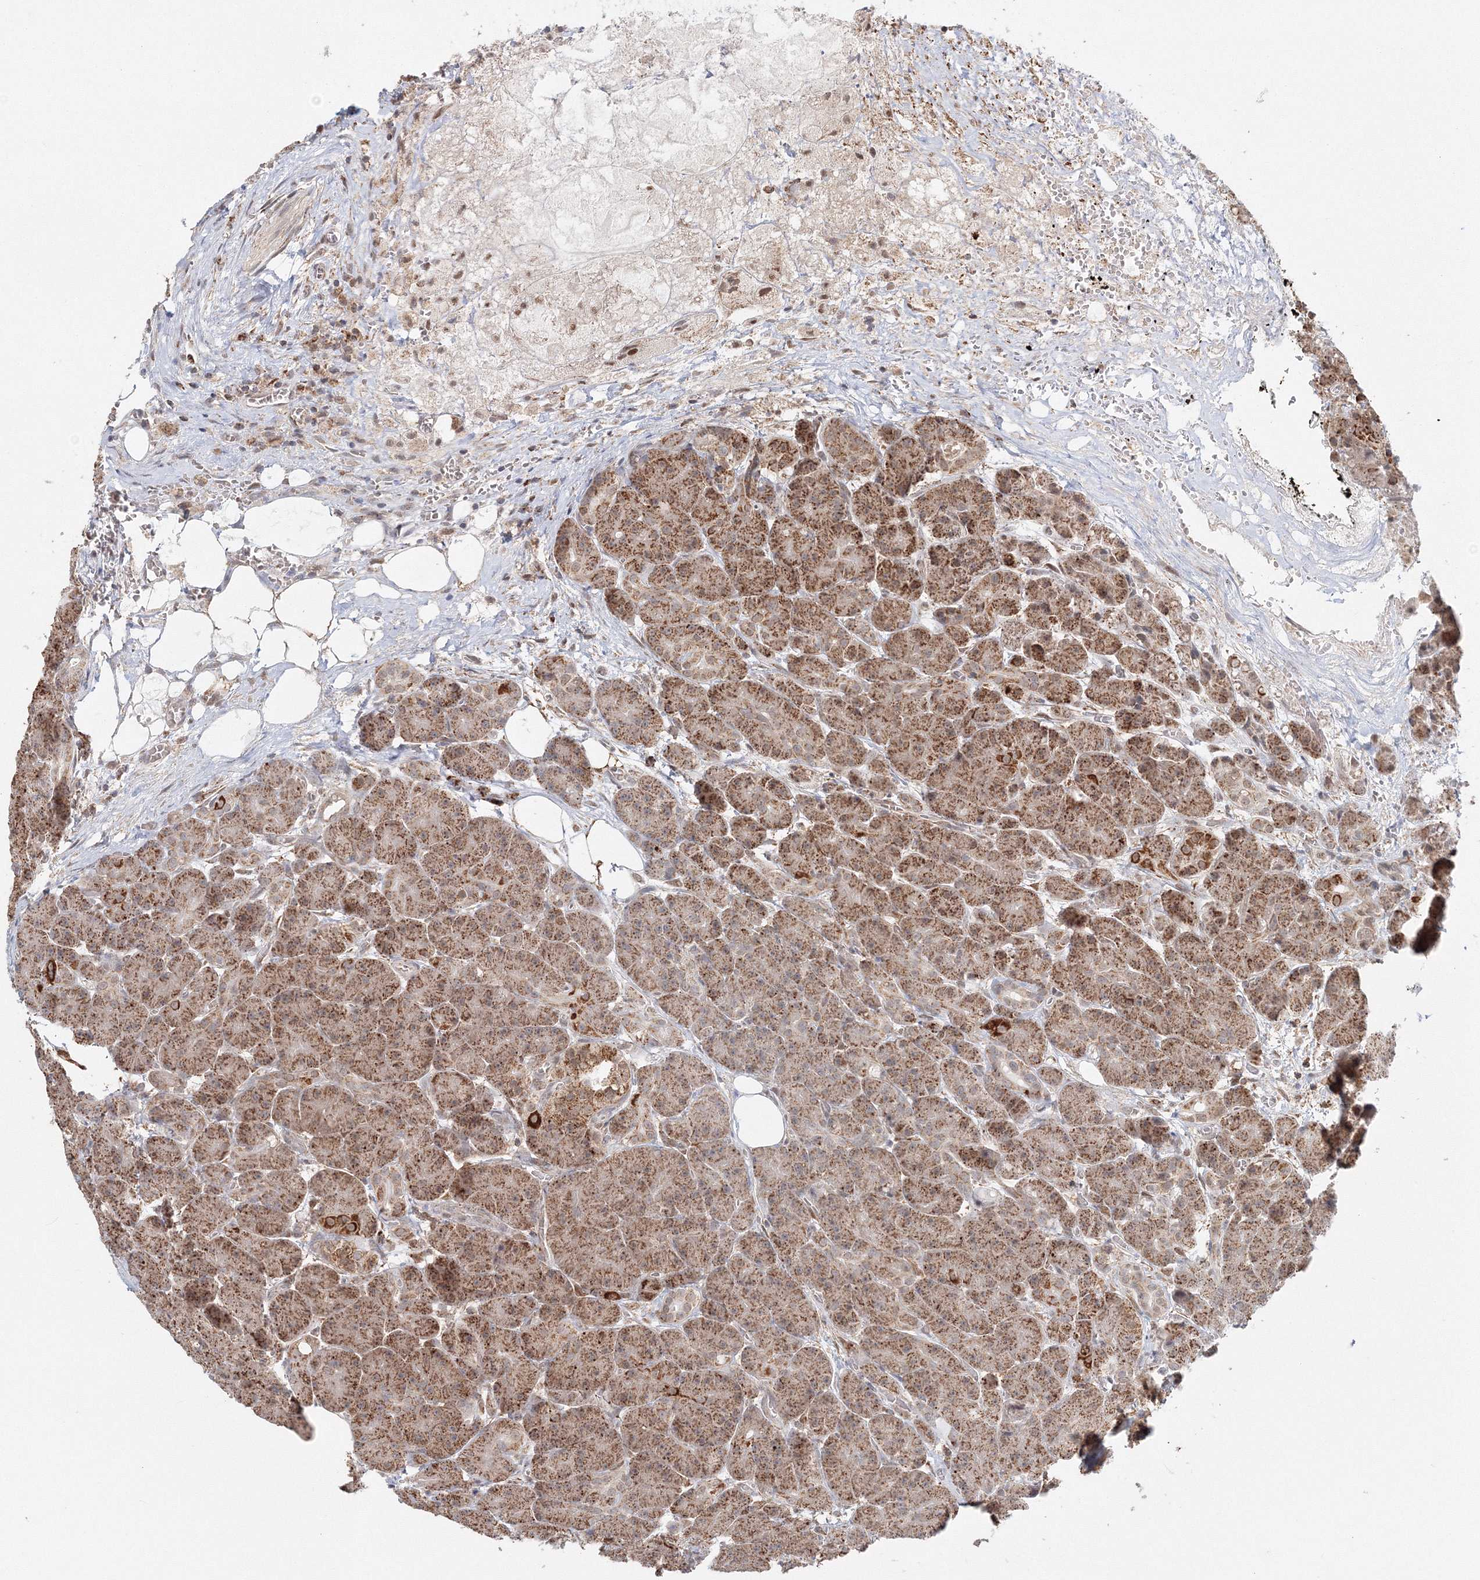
{"staining": {"intensity": "strong", "quantity": ">75%", "location": "cytoplasmic/membranous"}, "tissue": "pancreas", "cell_type": "Exocrine glandular cells", "image_type": "normal", "snomed": [{"axis": "morphology", "description": "Normal tissue, NOS"}, {"axis": "topography", "description": "Pancreas"}], "caption": "Protein analysis of benign pancreas exhibits strong cytoplasmic/membranous positivity in about >75% of exocrine glandular cells. (Stains: DAB in brown, nuclei in blue, Microscopy: brightfield microscopy at high magnification).", "gene": "PSMD6", "patient": {"sex": "male", "age": 63}}